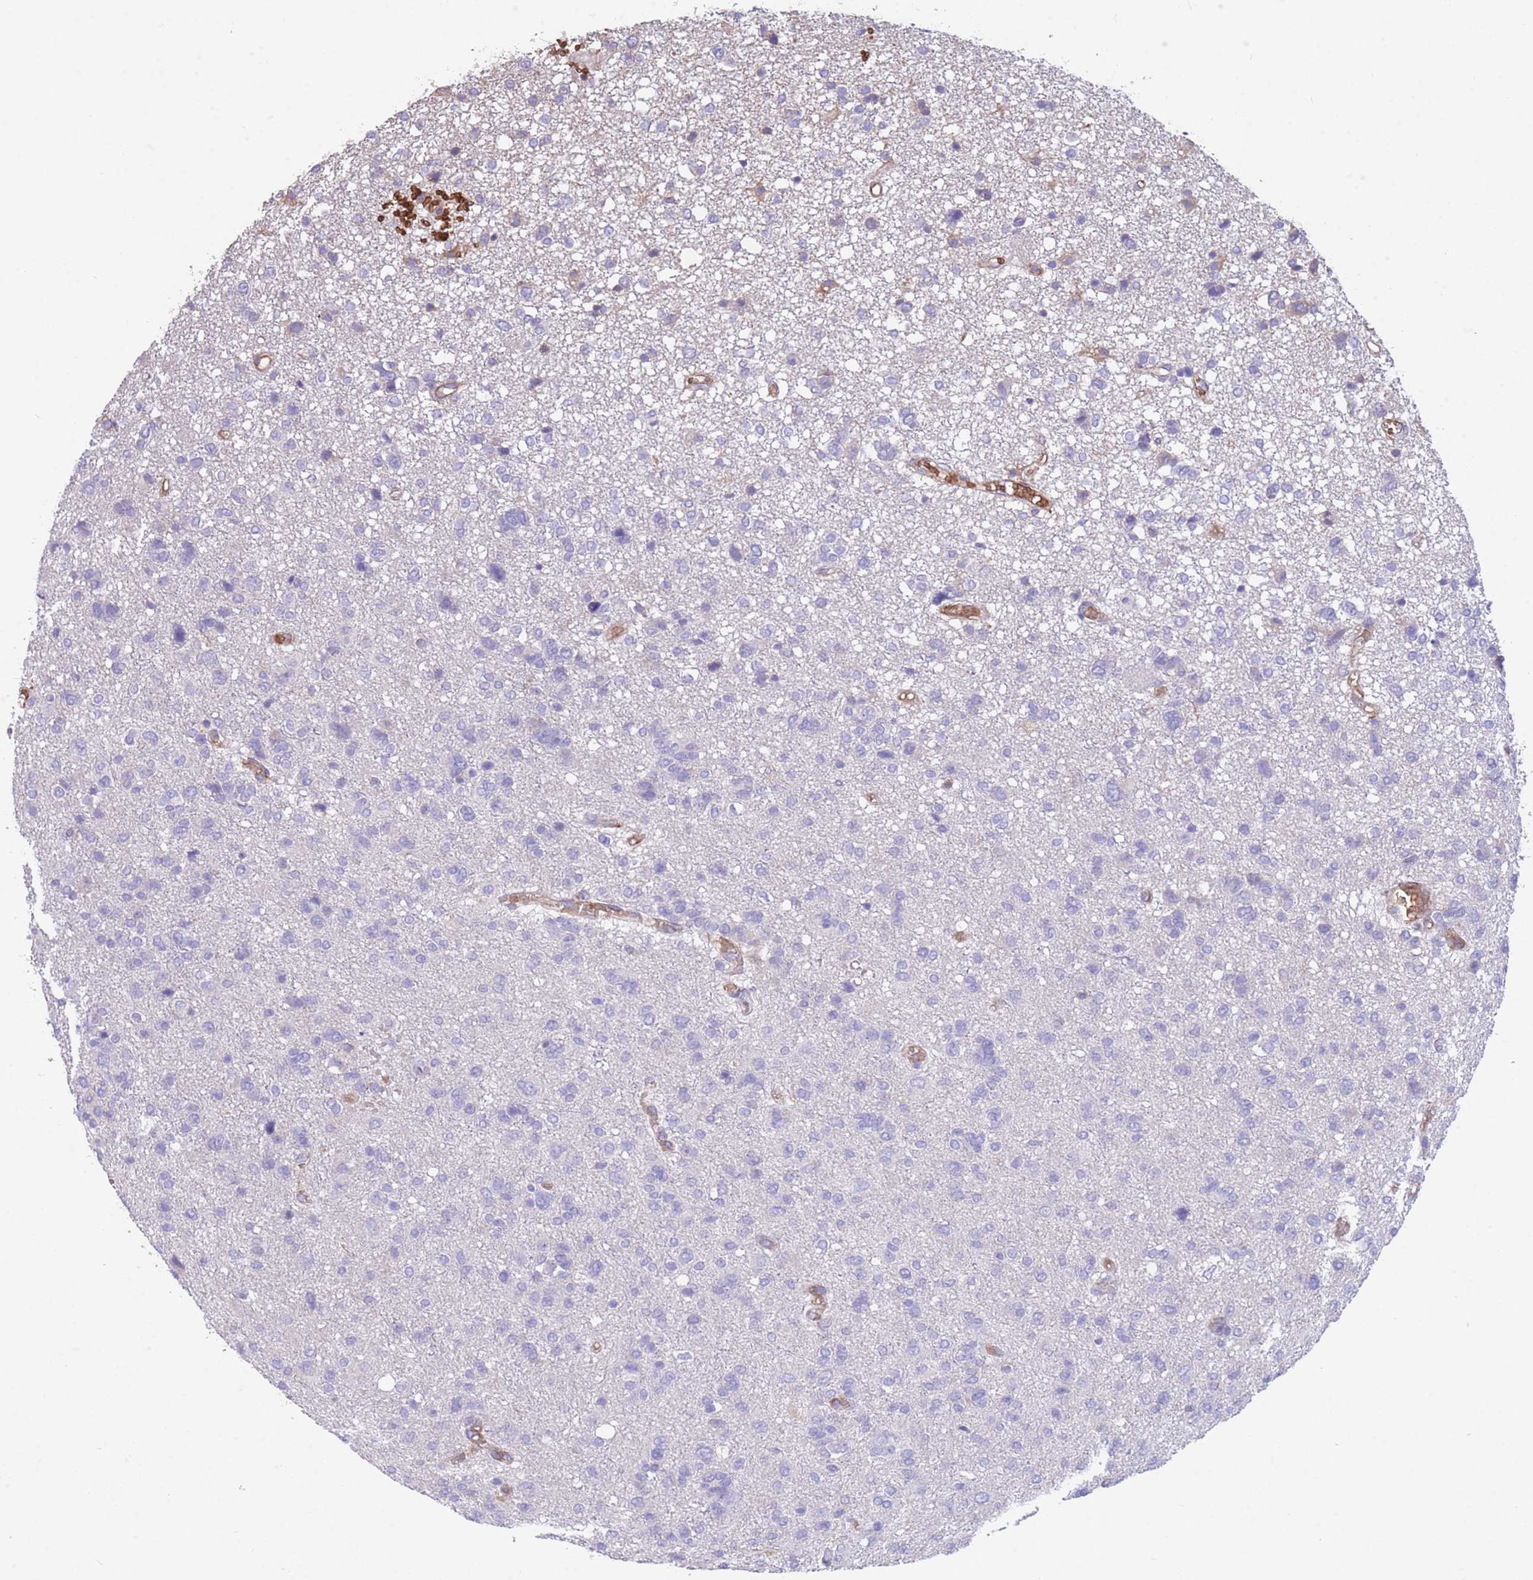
{"staining": {"intensity": "negative", "quantity": "none", "location": "none"}, "tissue": "glioma", "cell_type": "Tumor cells", "image_type": "cancer", "snomed": [{"axis": "morphology", "description": "Glioma, malignant, High grade"}, {"axis": "topography", "description": "Brain"}], "caption": "Malignant high-grade glioma was stained to show a protein in brown. There is no significant staining in tumor cells.", "gene": "ANKRD53", "patient": {"sex": "female", "age": 59}}